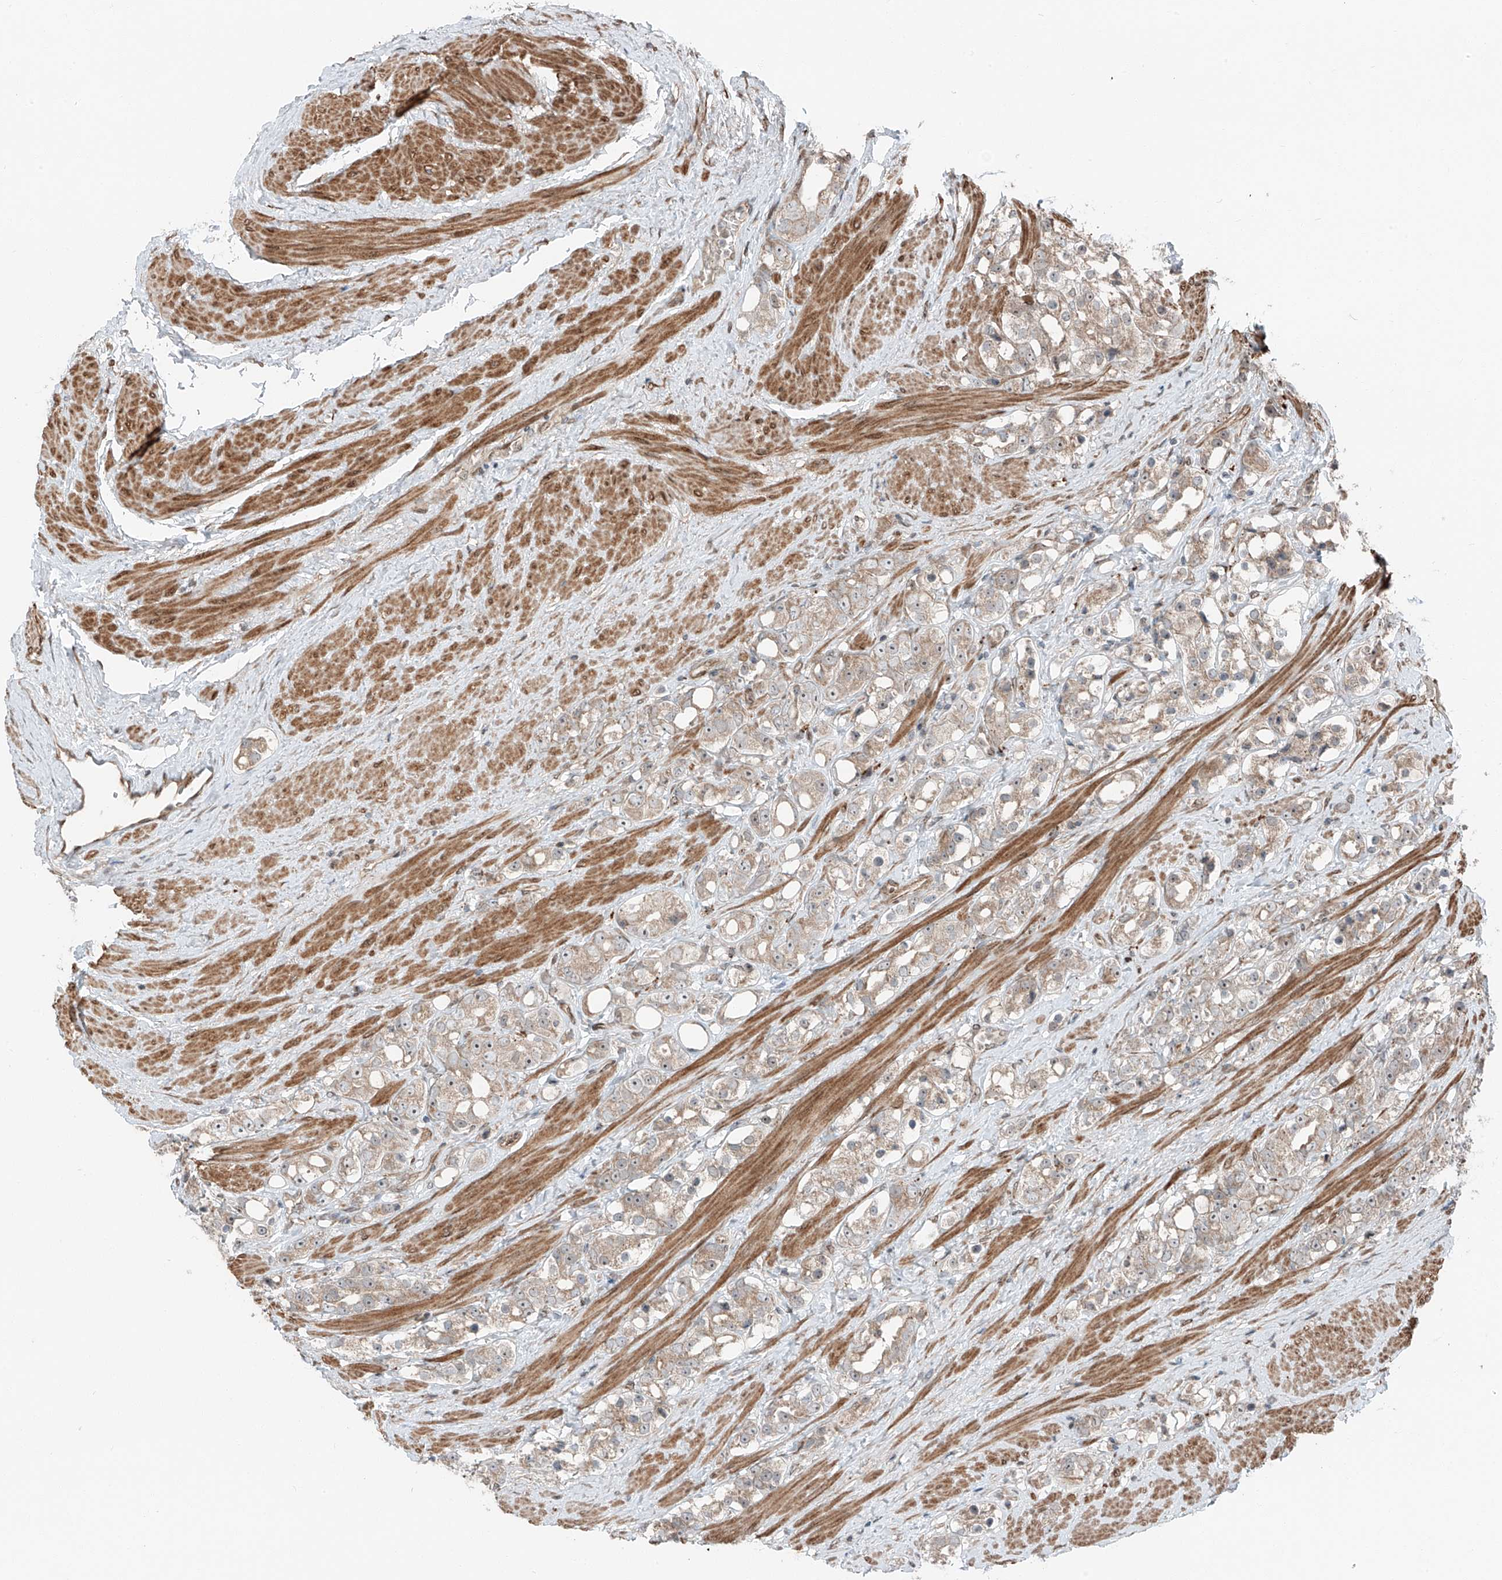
{"staining": {"intensity": "weak", "quantity": "<25%", "location": "cytoplasmic/membranous"}, "tissue": "prostate cancer", "cell_type": "Tumor cells", "image_type": "cancer", "snomed": [{"axis": "morphology", "description": "Adenocarcinoma, NOS"}, {"axis": "topography", "description": "Prostate"}], "caption": "Prostate cancer (adenocarcinoma) stained for a protein using immunohistochemistry (IHC) reveals no expression tumor cells.", "gene": "CEP162", "patient": {"sex": "male", "age": 79}}